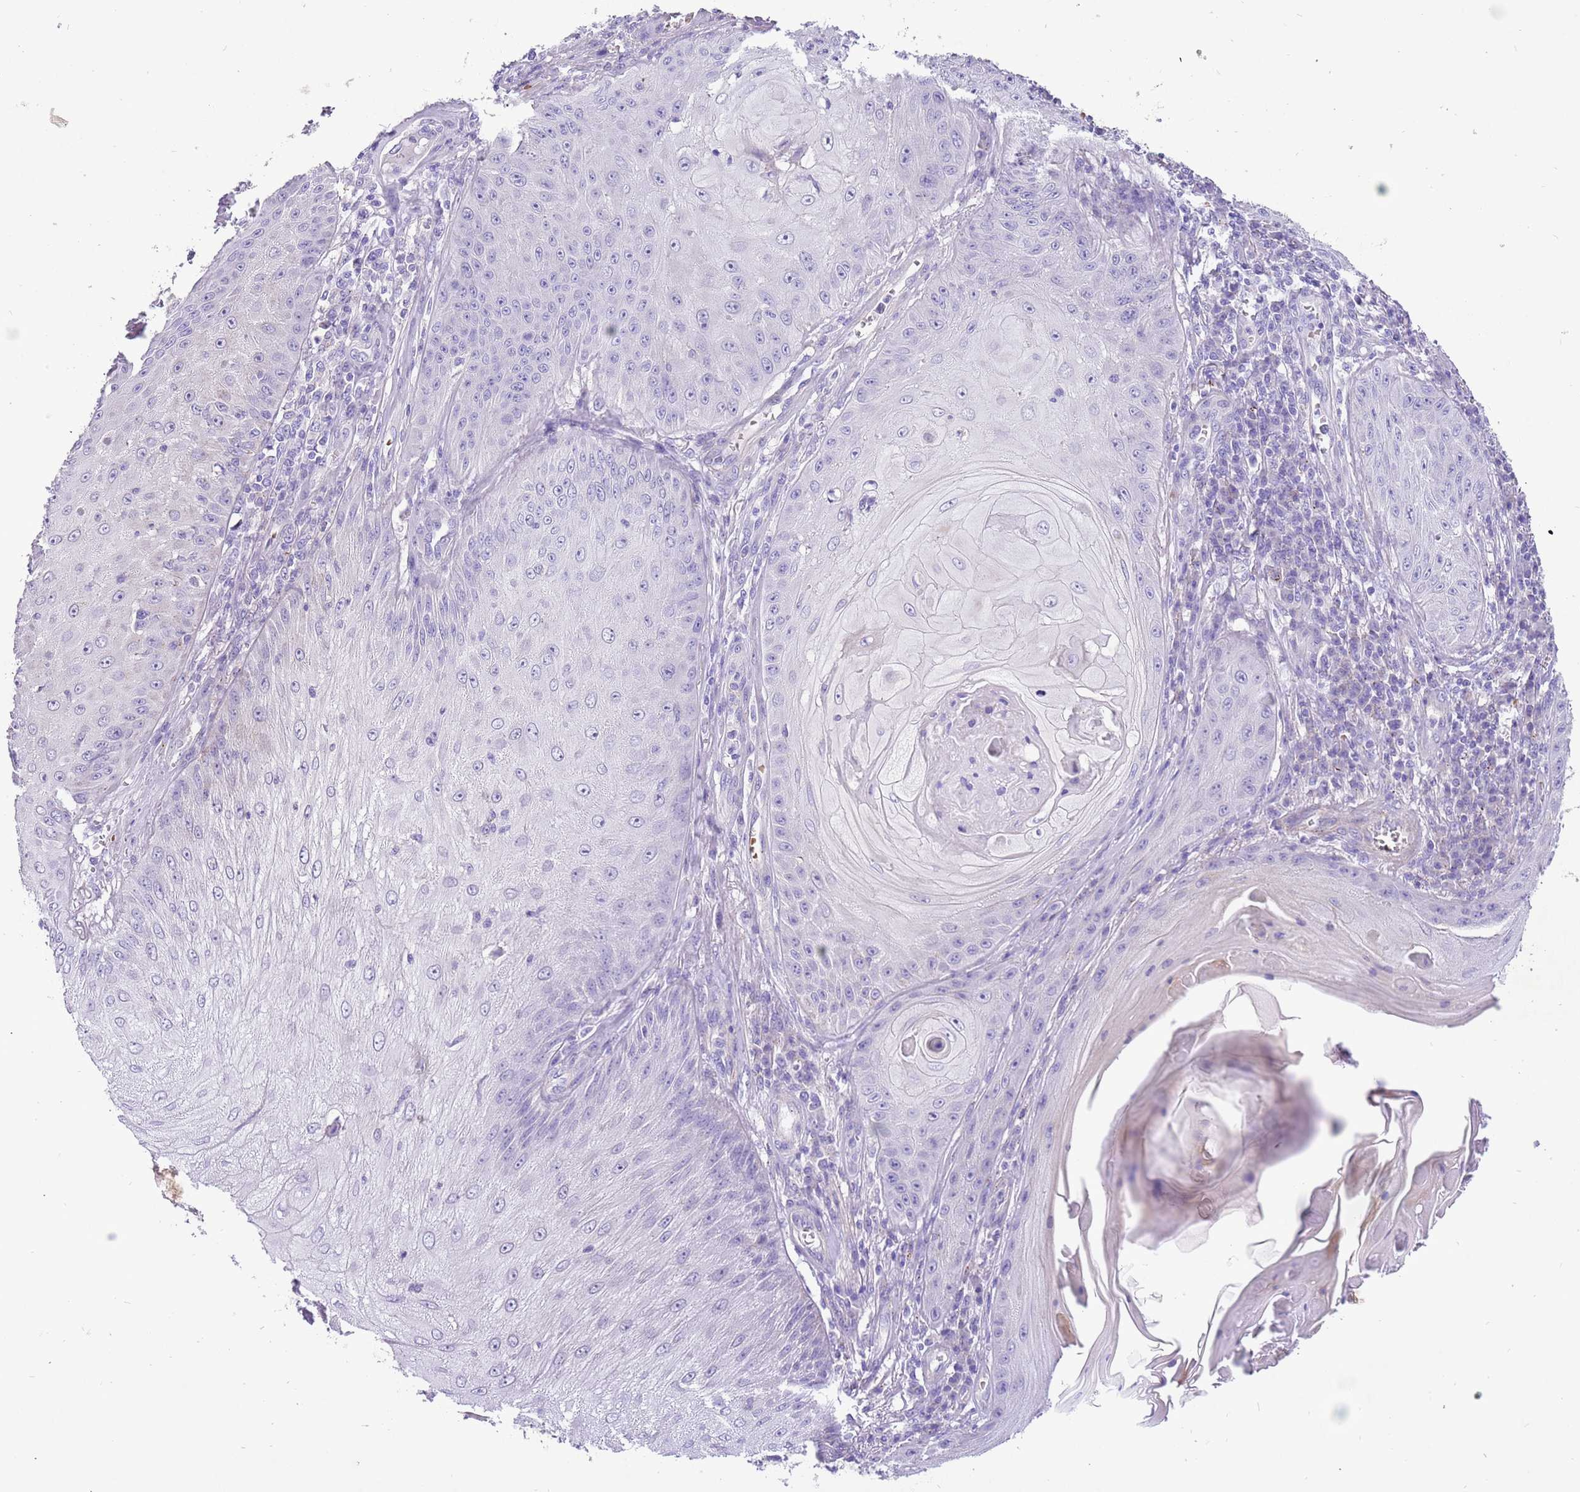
{"staining": {"intensity": "negative", "quantity": "none", "location": "none"}, "tissue": "skin cancer", "cell_type": "Tumor cells", "image_type": "cancer", "snomed": [{"axis": "morphology", "description": "Squamous cell carcinoma, NOS"}, {"axis": "topography", "description": "Skin"}], "caption": "The histopathology image exhibits no significant staining in tumor cells of skin cancer (squamous cell carcinoma).", "gene": "KBTBD3", "patient": {"sex": "male", "age": 70}}